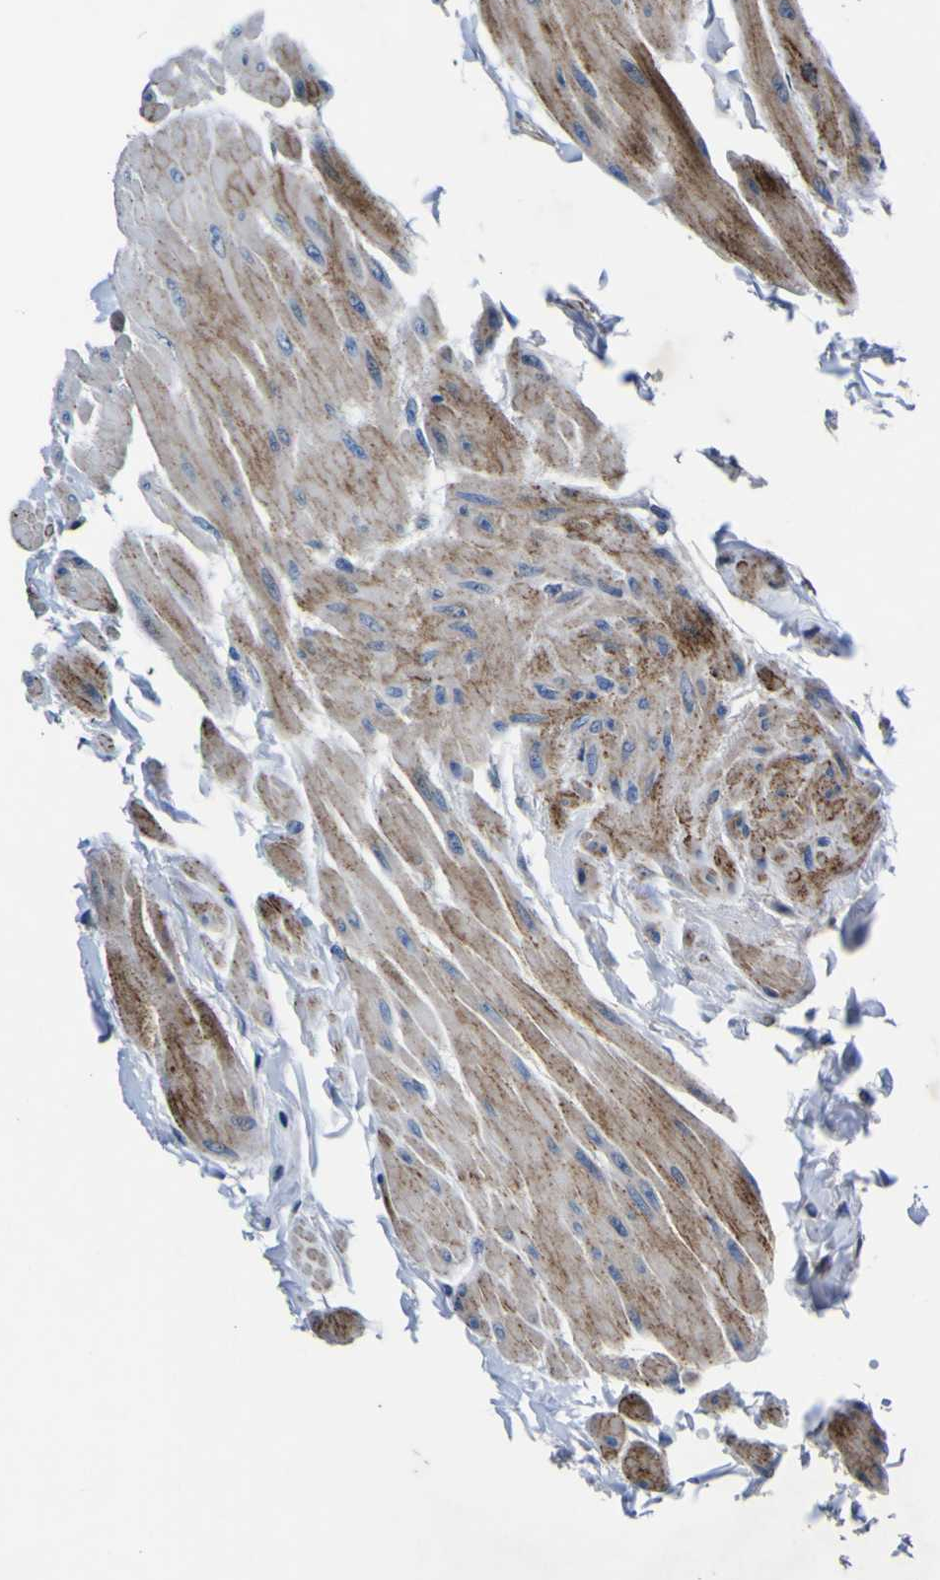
{"staining": {"intensity": "weak", "quantity": ">75%", "location": "cytoplasmic/membranous"}, "tissue": "urinary bladder", "cell_type": "Urothelial cells", "image_type": "normal", "snomed": [{"axis": "morphology", "description": "Normal tissue, NOS"}, {"axis": "topography", "description": "Urinary bladder"}], "caption": "High-power microscopy captured an IHC image of unremarkable urinary bladder, revealing weak cytoplasmic/membranous expression in about >75% of urothelial cells. The staining was performed using DAB (3,3'-diaminobenzidine), with brown indicating positive protein expression. Nuclei are stained blue with hematoxylin.", "gene": "AGAP3", "patient": {"sex": "female", "age": 79}}